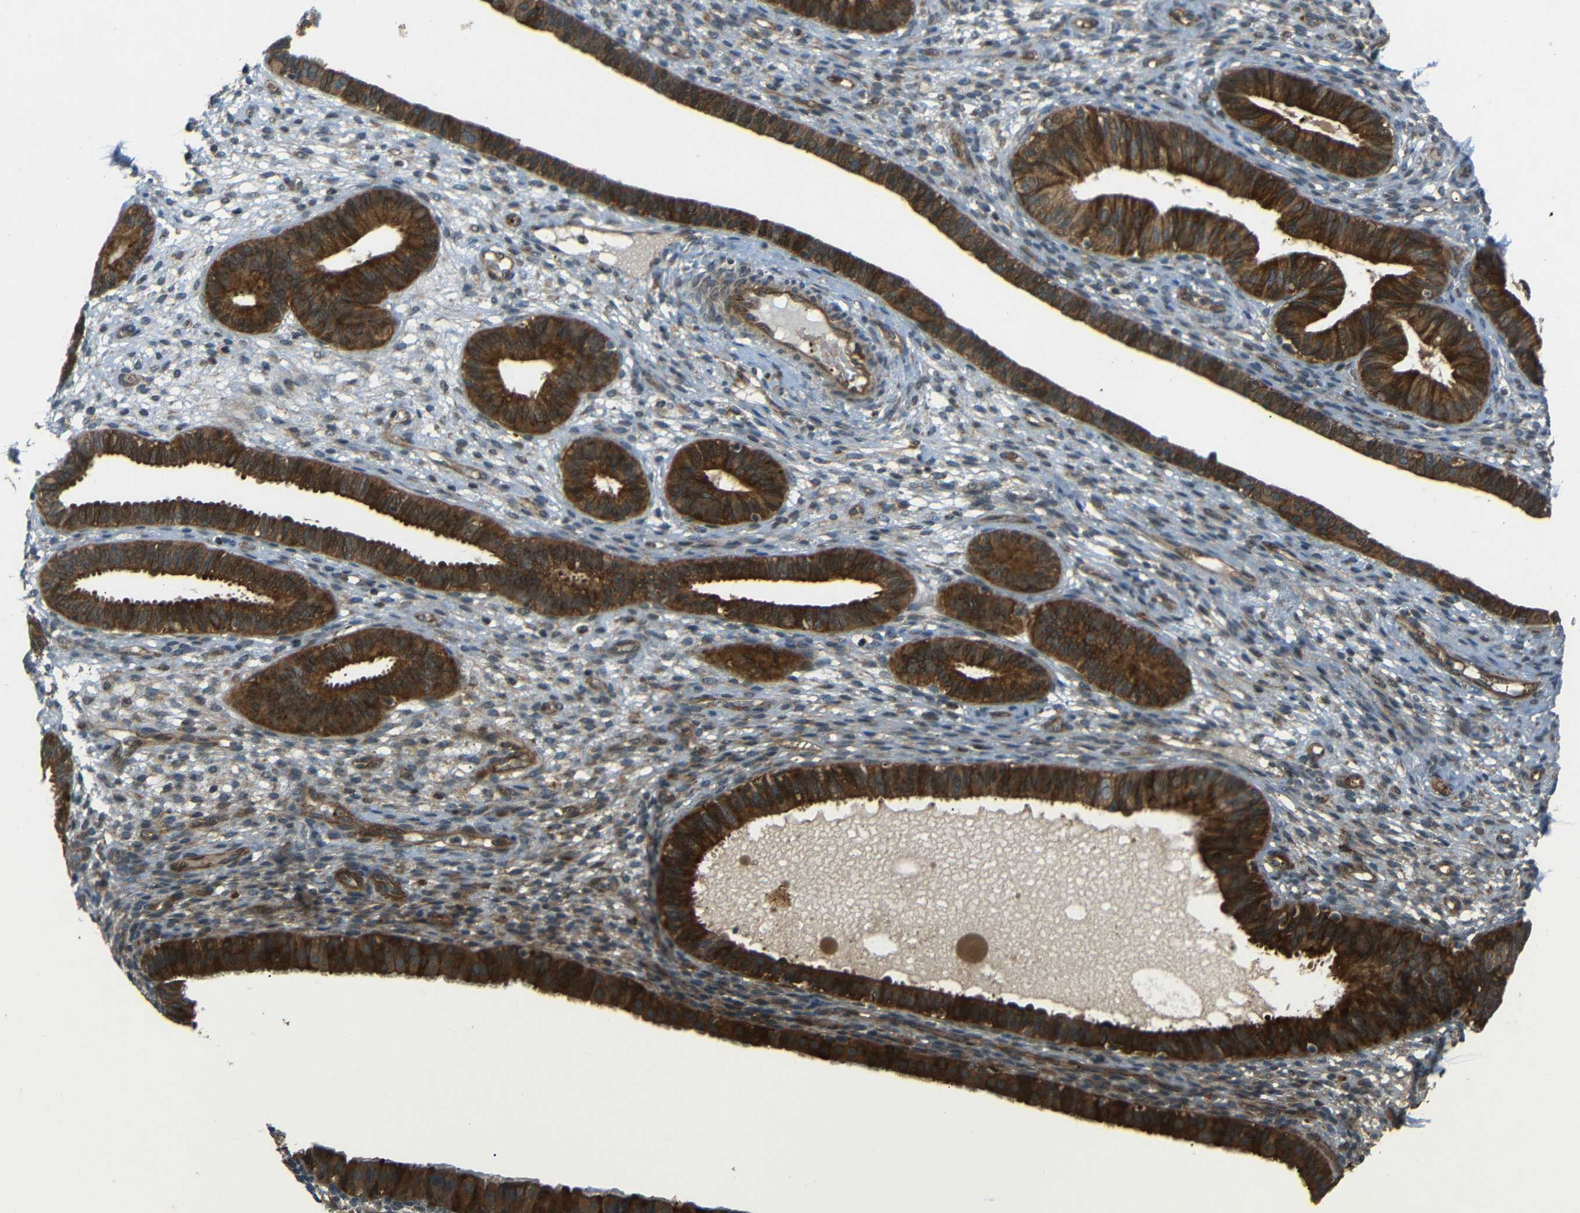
{"staining": {"intensity": "weak", "quantity": ">75%", "location": "cytoplasmic/membranous"}, "tissue": "endometrium", "cell_type": "Cells in endometrial stroma", "image_type": "normal", "snomed": [{"axis": "morphology", "description": "Normal tissue, NOS"}, {"axis": "topography", "description": "Endometrium"}], "caption": "Immunohistochemistry (IHC) (DAB (3,3'-diaminobenzidine)) staining of unremarkable human endometrium shows weak cytoplasmic/membranous protein expression in approximately >75% of cells in endometrial stroma. The protein is stained brown, and the nuclei are stained in blue (DAB (3,3'-diaminobenzidine) IHC with brightfield microscopy, high magnification).", "gene": "EPHB2", "patient": {"sex": "female", "age": 61}}